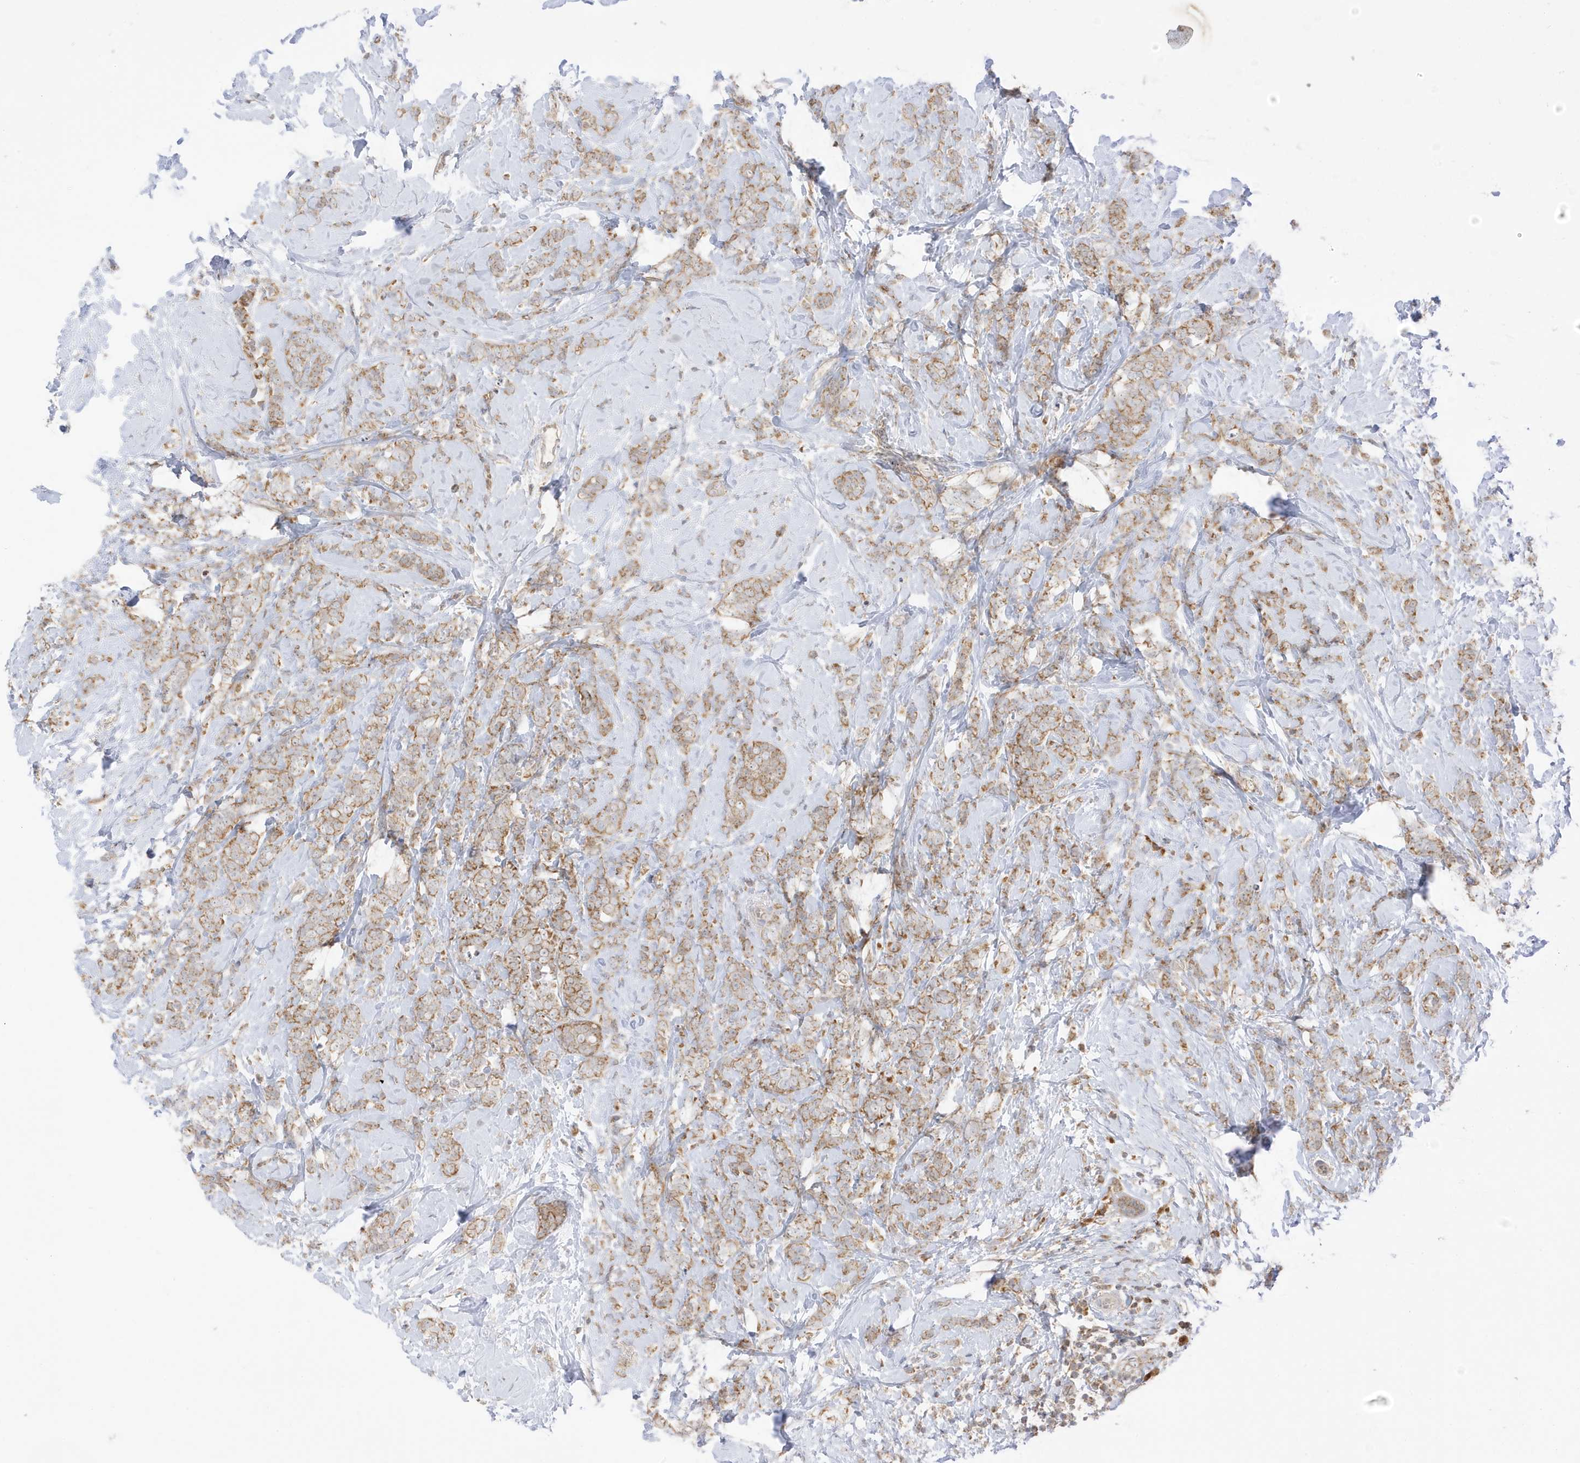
{"staining": {"intensity": "moderate", "quantity": ">75%", "location": "cytoplasmic/membranous"}, "tissue": "breast cancer", "cell_type": "Tumor cells", "image_type": "cancer", "snomed": [{"axis": "morphology", "description": "Lobular carcinoma"}, {"axis": "topography", "description": "Breast"}], "caption": "Moderate cytoplasmic/membranous staining is seen in about >75% of tumor cells in breast cancer.", "gene": "NPPC", "patient": {"sex": "female", "age": 58}}